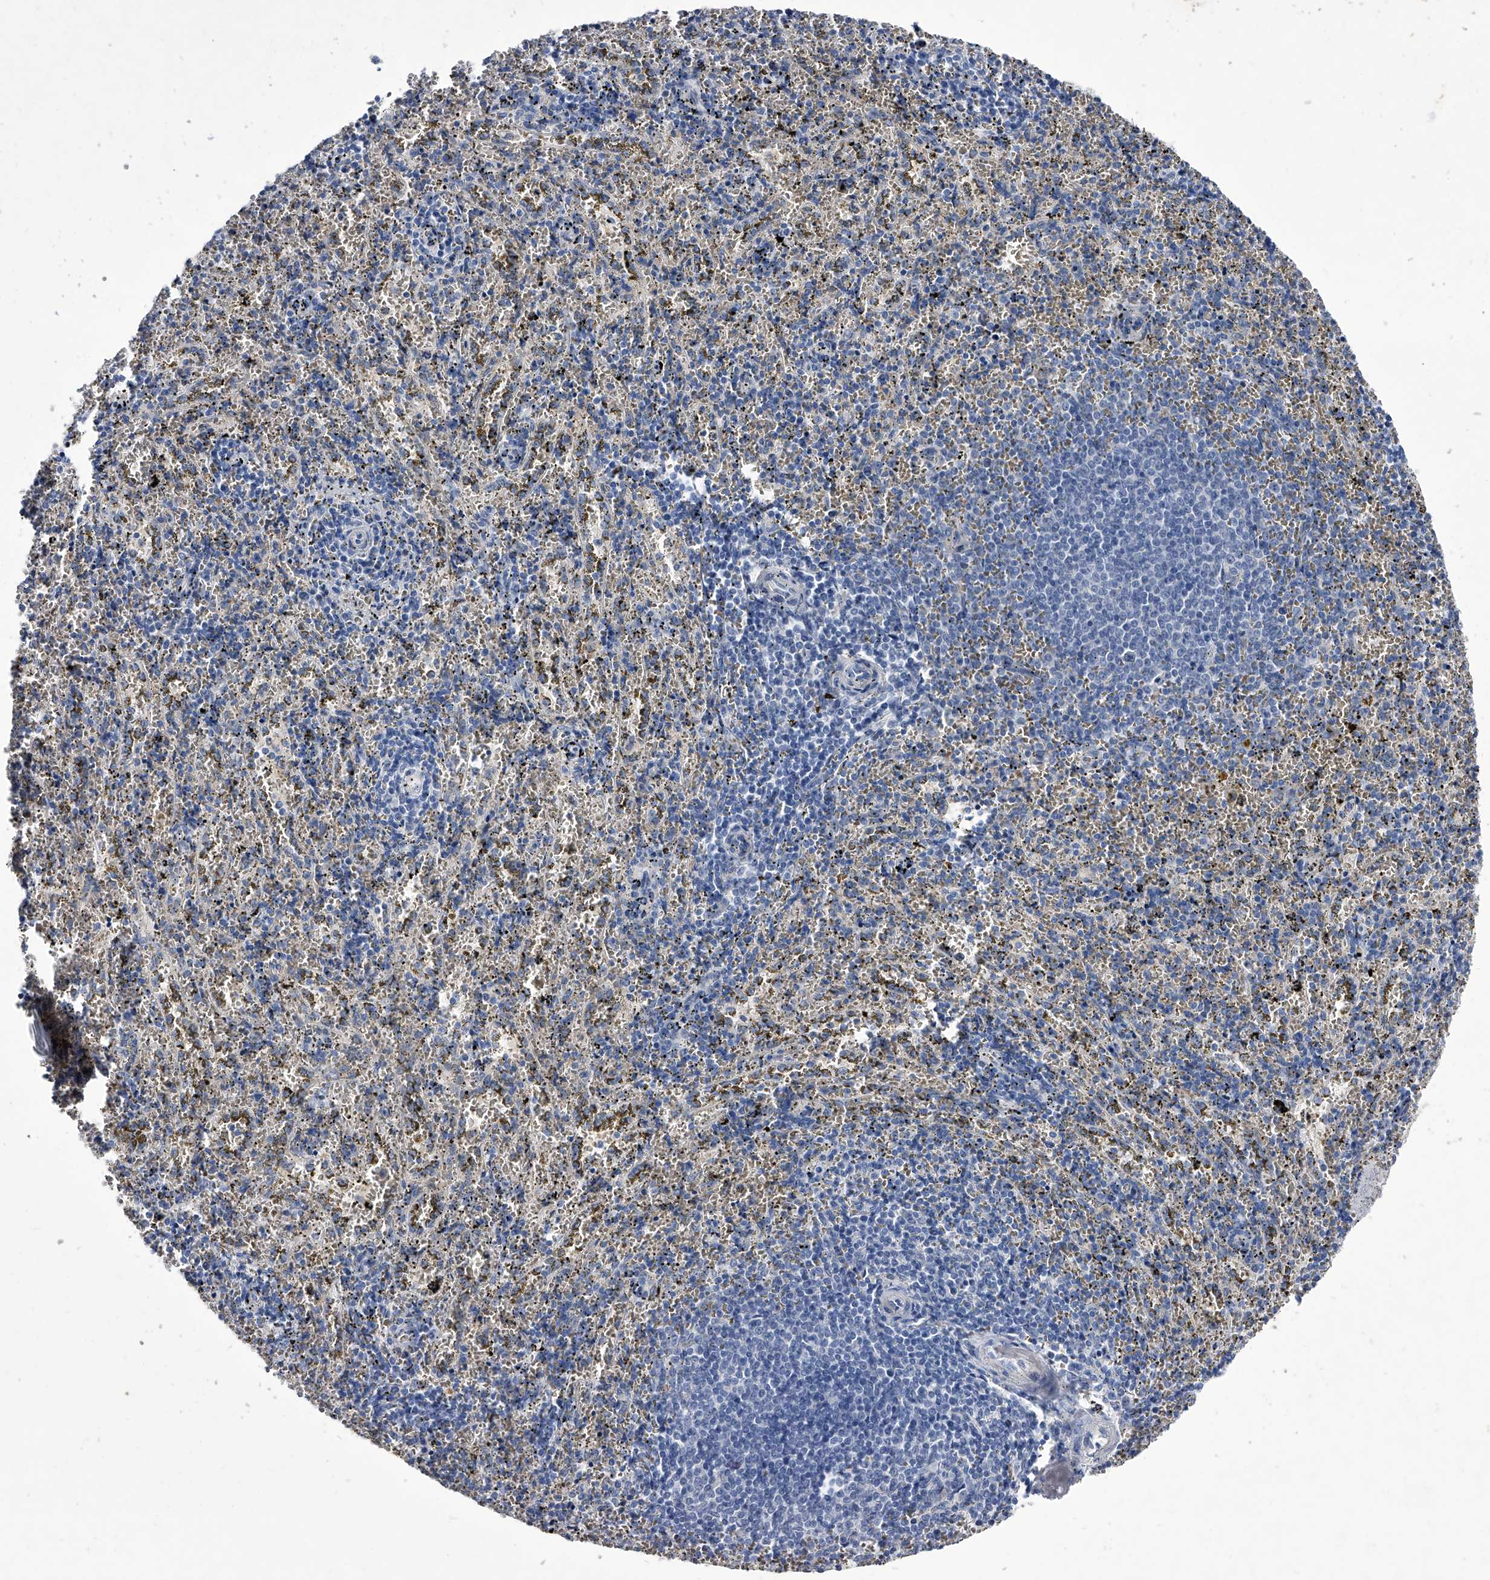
{"staining": {"intensity": "negative", "quantity": "none", "location": "none"}, "tissue": "spleen", "cell_type": "Cells in red pulp", "image_type": "normal", "snomed": [{"axis": "morphology", "description": "Normal tissue, NOS"}, {"axis": "topography", "description": "Spleen"}], "caption": "IHC of normal spleen reveals no expression in cells in red pulp.", "gene": "CRISP2", "patient": {"sex": "male", "age": 11}}